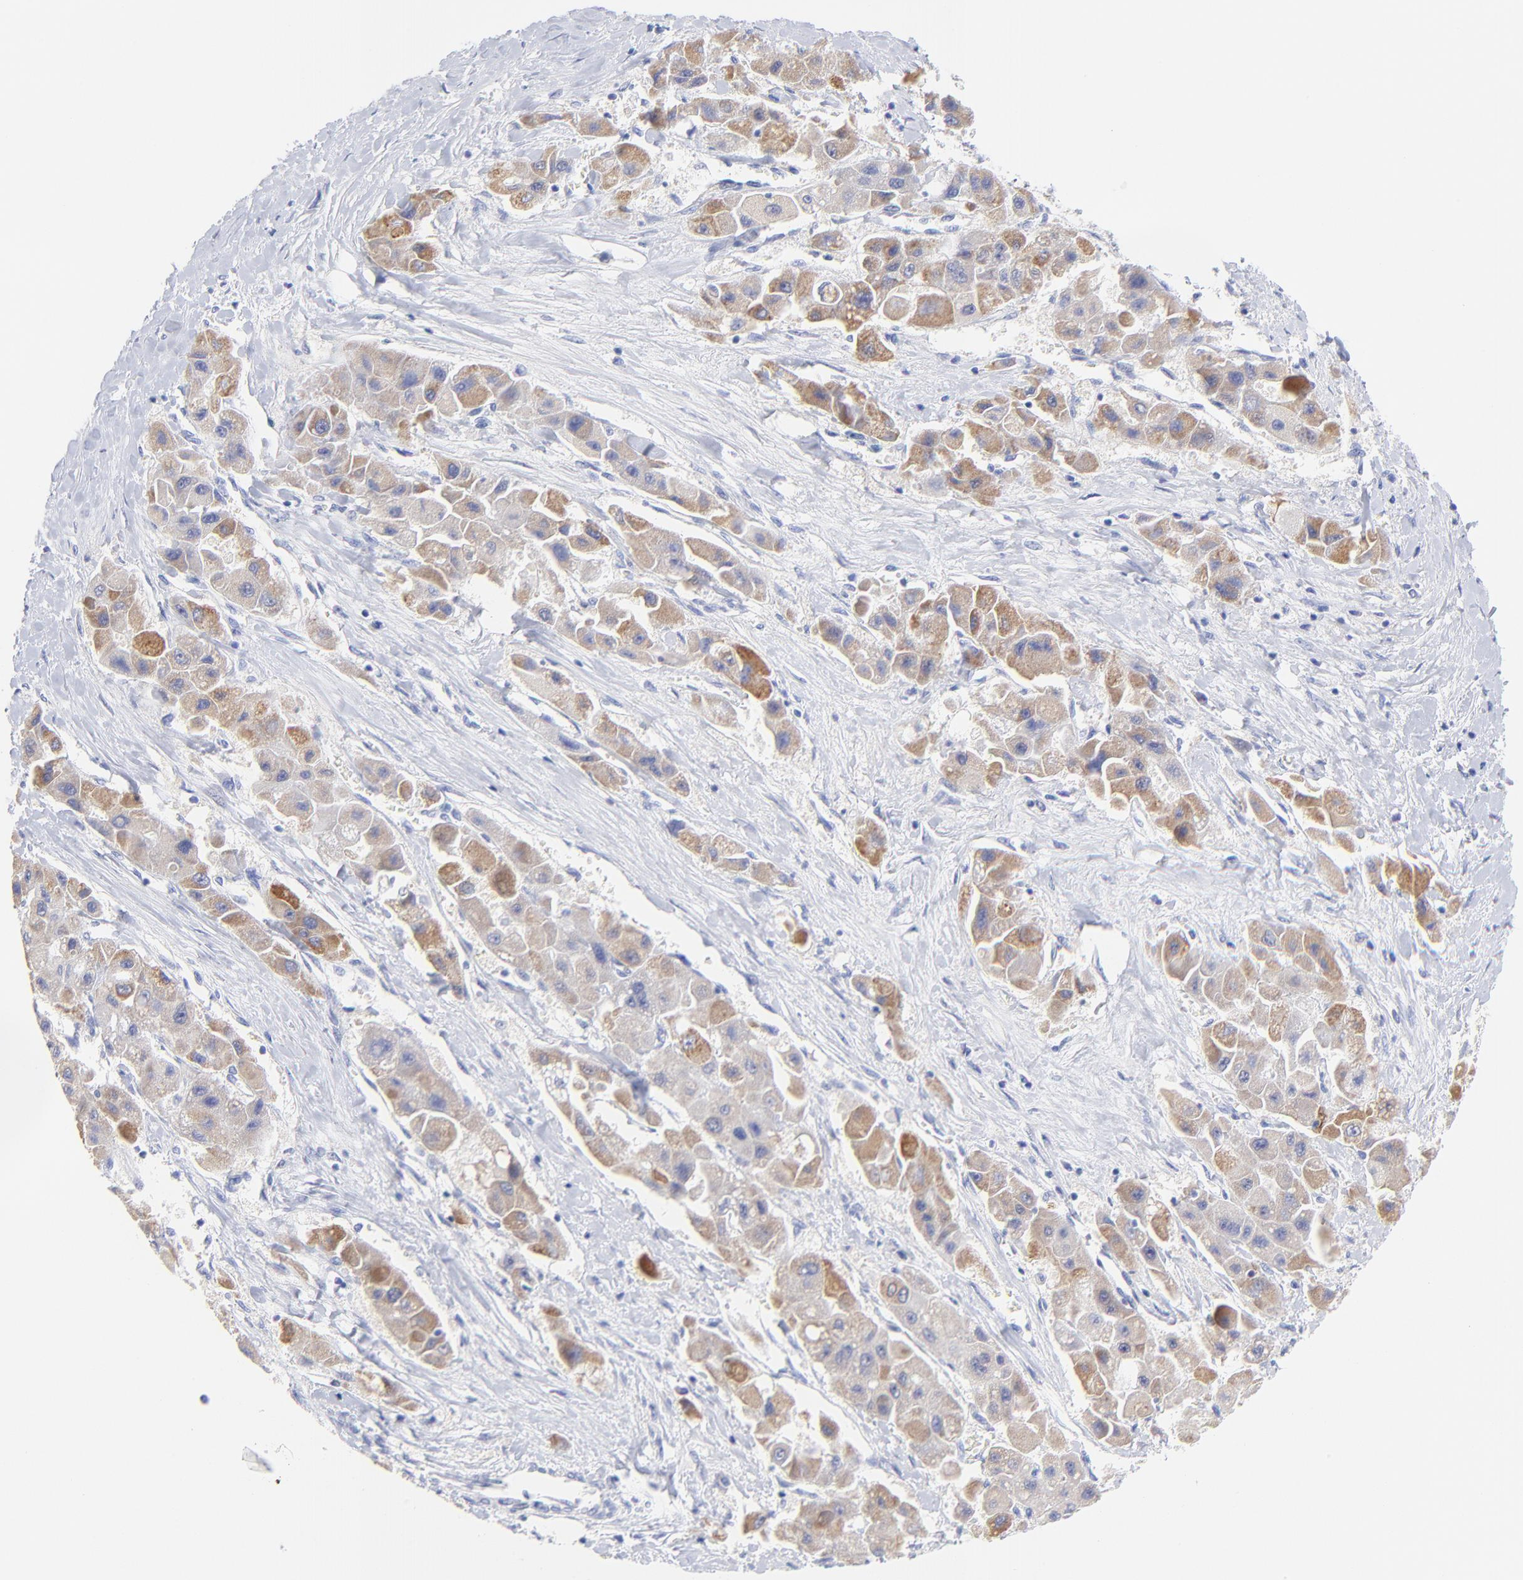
{"staining": {"intensity": "moderate", "quantity": ">75%", "location": "cytoplasmic/membranous"}, "tissue": "liver cancer", "cell_type": "Tumor cells", "image_type": "cancer", "snomed": [{"axis": "morphology", "description": "Carcinoma, Hepatocellular, NOS"}, {"axis": "topography", "description": "Liver"}], "caption": "High-magnification brightfield microscopy of hepatocellular carcinoma (liver) stained with DAB (3,3'-diaminobenzidine) (brown) and counterstained with hematoxylin (blue). tumor cells exhibit moderate cytoplasmic/membranous staining is appreciated in approximately>75% of cells. The protein of interest is shown in brown color, while the nuclei are stained blue.", "gene": "EBP", "patient": {"sex": "male", "age": 24}}